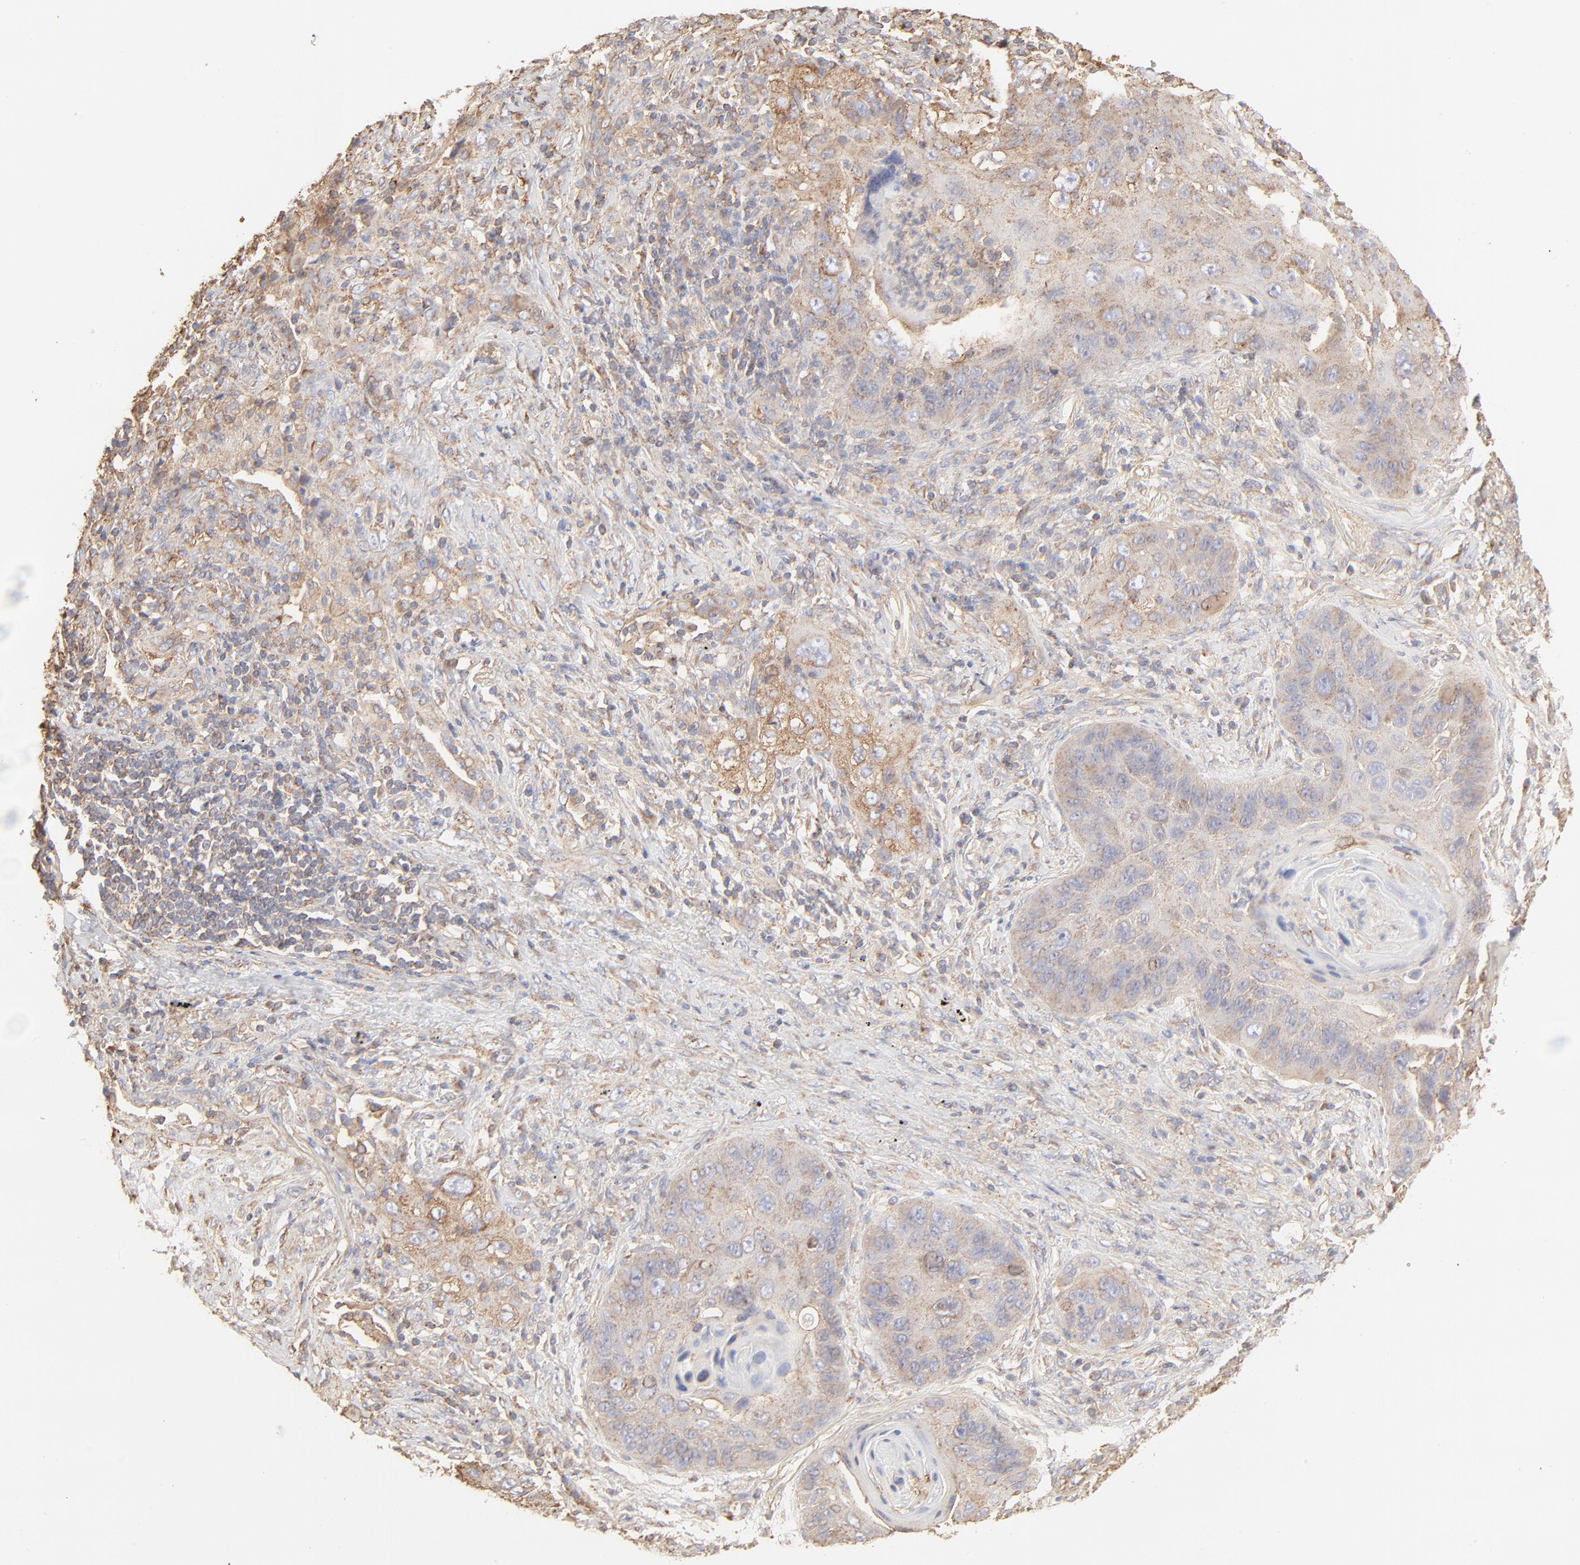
{"staining": {"intensity": "weak", "quantity": ">75%", "location": "cytoplasmic/membranous"}, "tissue": "lung cancer", "cell_type": "Tumor cells", "image_type": "cancer", "snomed": [{"axis": "morphology", "description": "Squamous cell carcinoma, NOS"}, {"axis": "topography", "description": "Lung"}], "caption": "Immunohistochemical staining of lung squamous cell carcinoma shows low levels of weak cytoplasmic/membranous protein positivity in about >75% of tumor cells. (Brightfield microscopy of DAB IHC at high magnification).", "gene": "CLTB", "patient": {"sex": "female", "age": 67}}